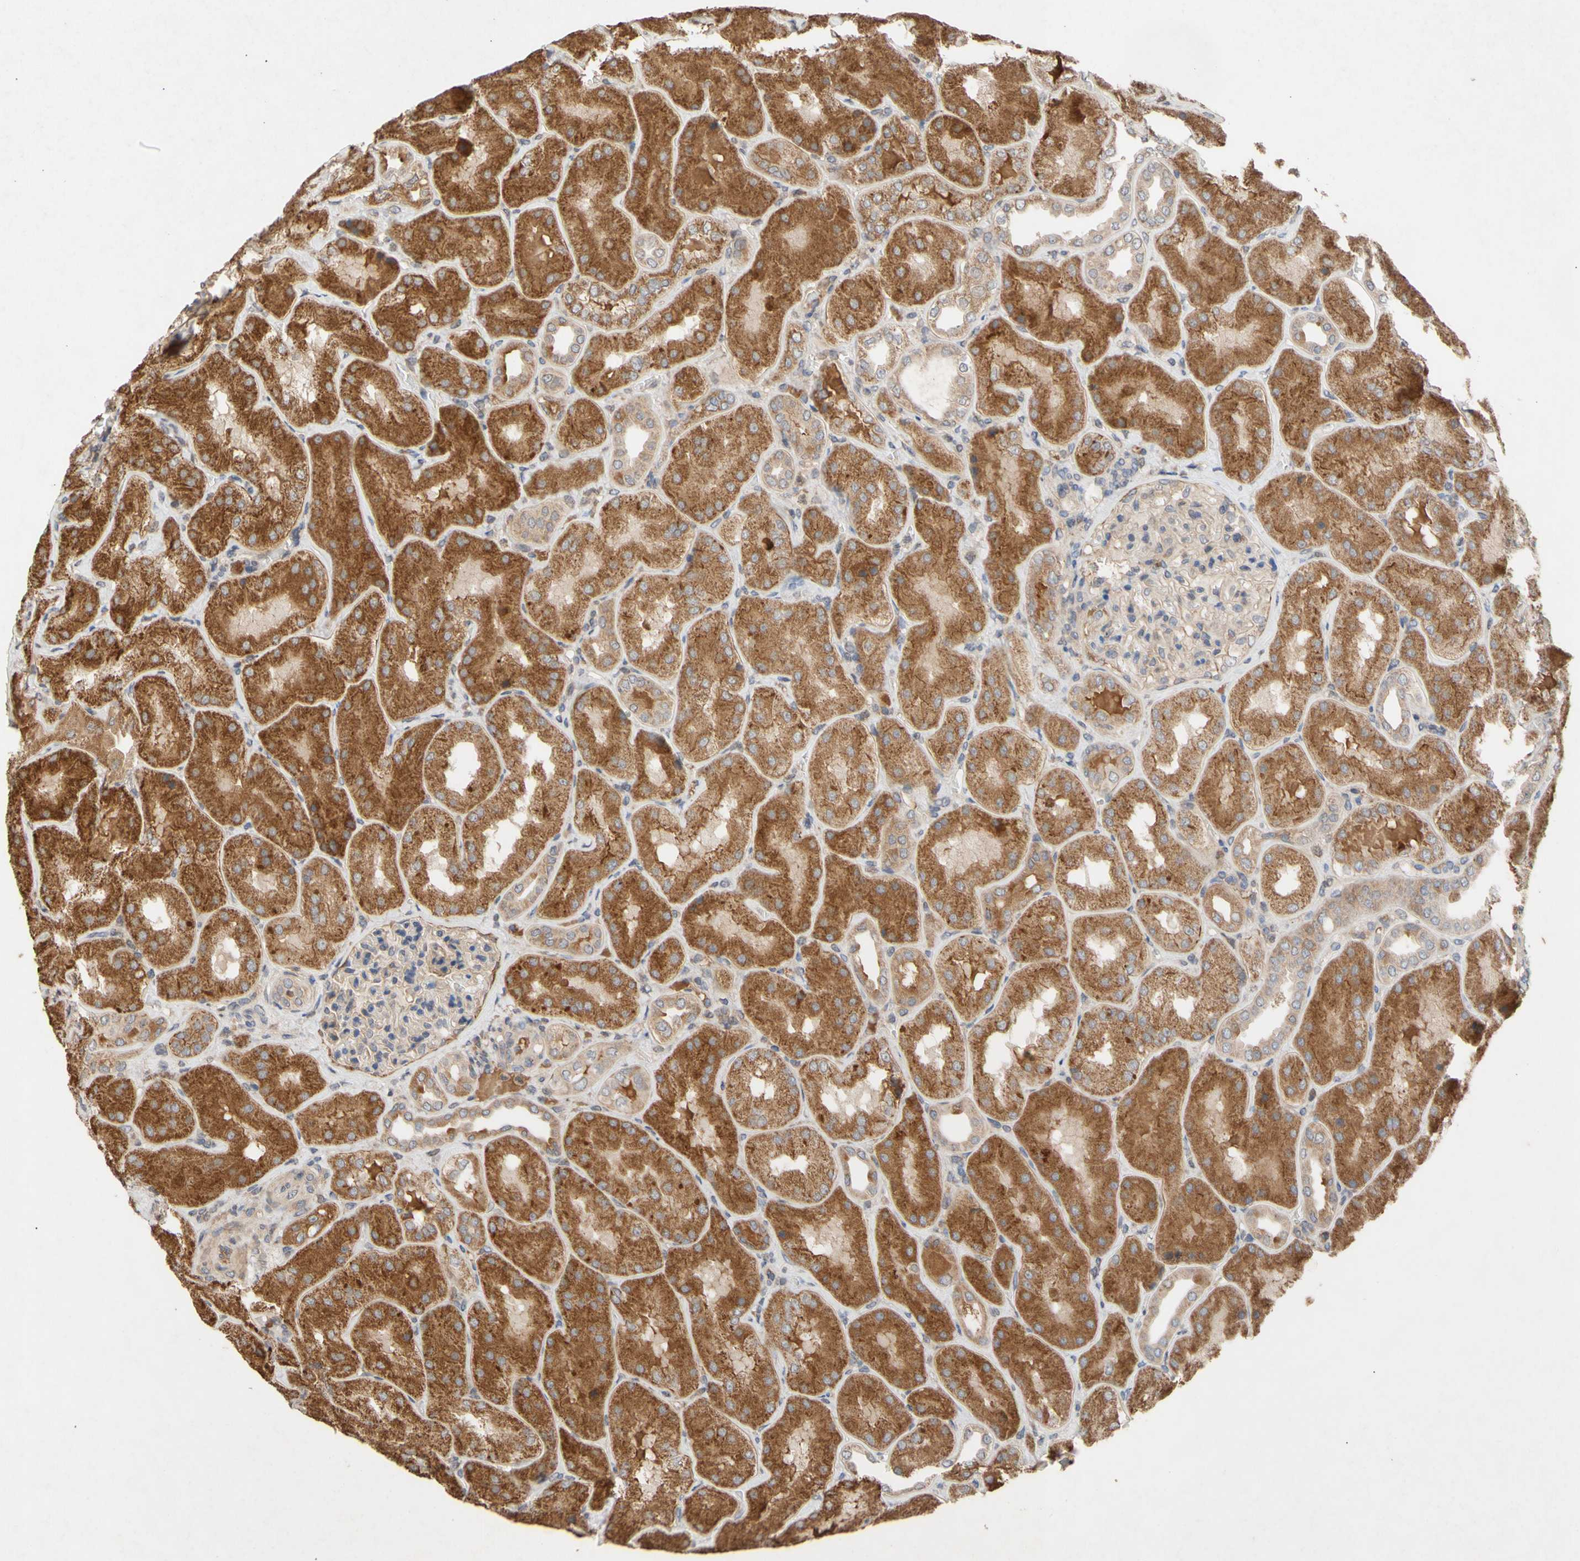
{"staining": {"intensity": "weak", "quantity": ">75%", "location": "cytoplasmic/membranous"}, "tissue": "kidney", "cell_type": "Cells in glomeruli", "image_type": "normal", "snomed": [{"axis": "morphology", "description": "Normal tissue, NOS"}, {"axis": "topography", "description": "Kidney"}], "caption": "Weak cytoplasmic/membranous staining is present in approximately >75% of cells in glomeruli in normal kidney.", "gene": "NECTIN3", "patient": {"sex": "female", "age": 56}}